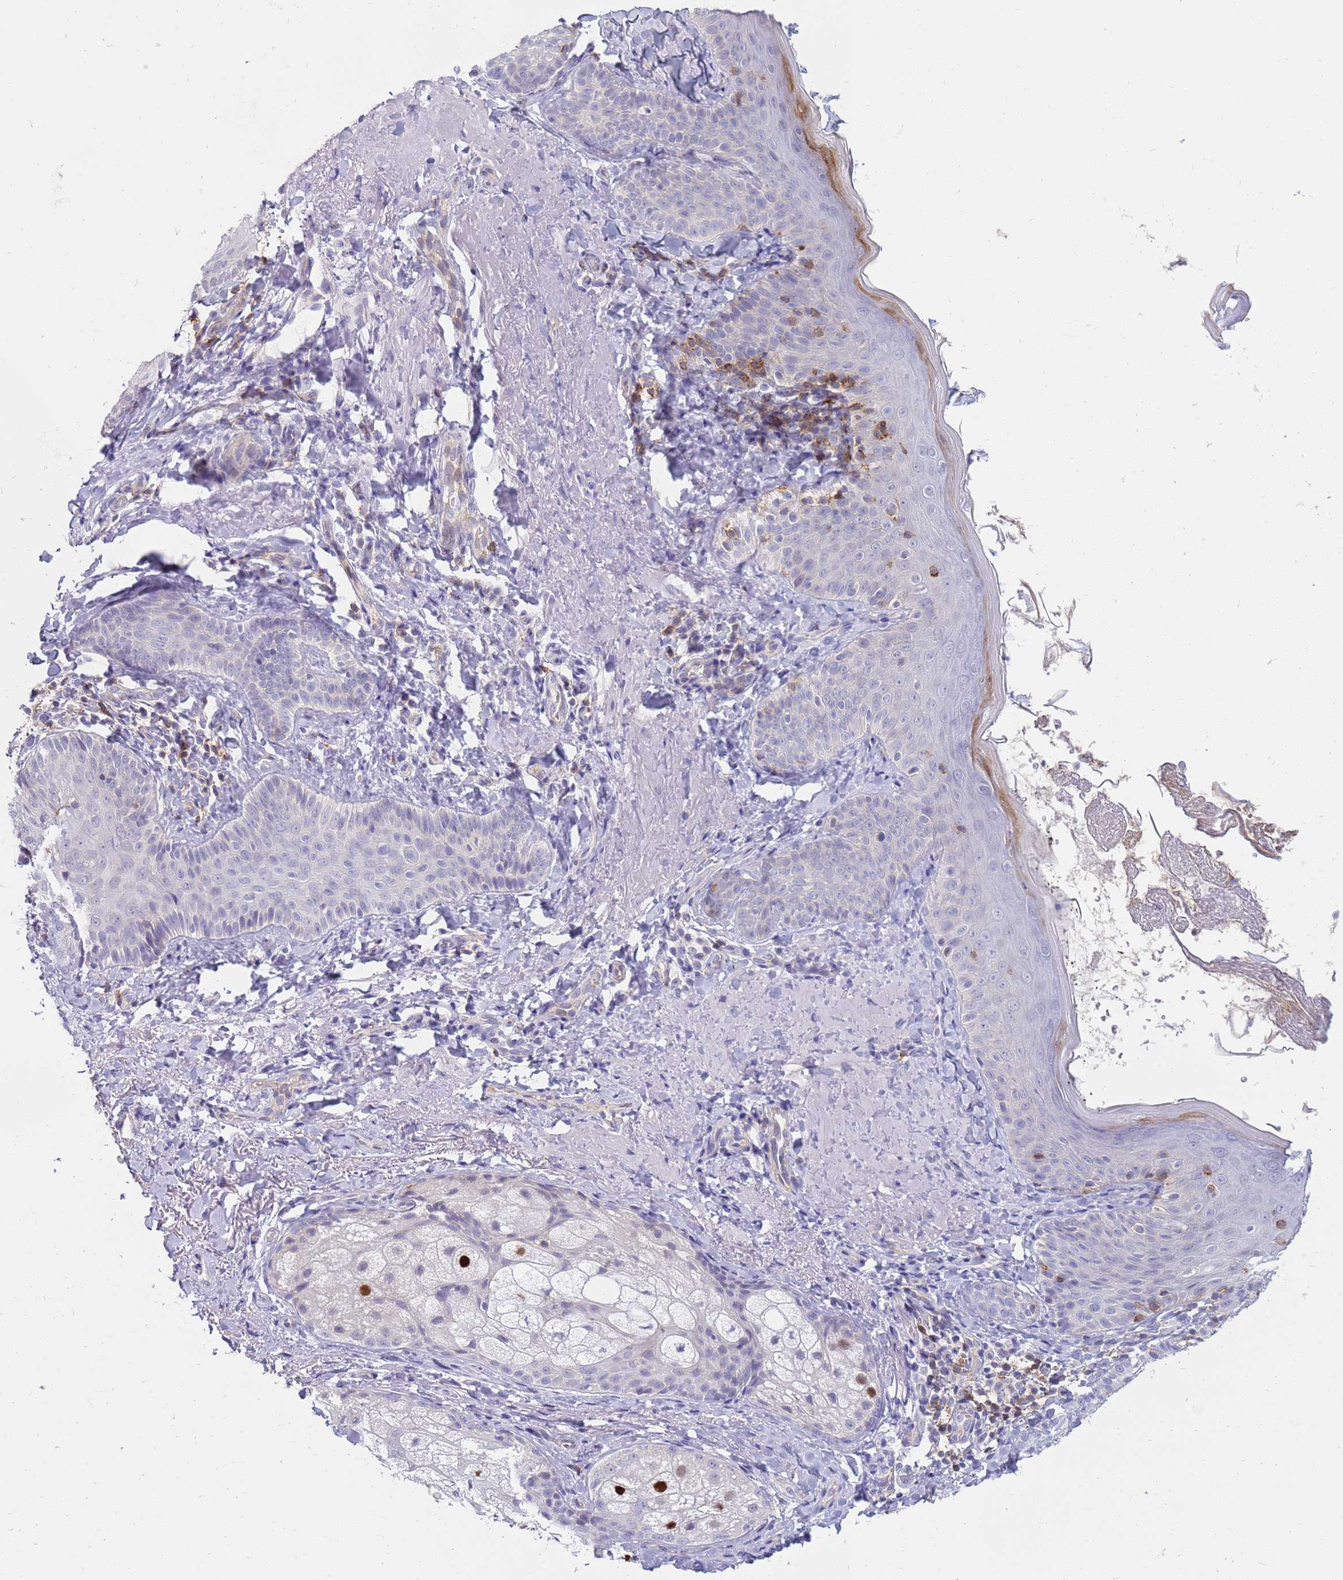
{"staining": {"intensity": "negative", "quantity": "none", "location": "none"}, "tissue": "skin", "cell_type": "Fibroblasts", "image_type": "normal", "snomed": [{"axis": "morphology", "description": "Normal tissue, NOS"}, {"axis": "topography", "description": "Skin"}], "caption": "Image shows no significant protein staining in fibroblasts of unremarkable skin.", "gene": "STK25", "patient": {"sex": "male", "age": 57}}